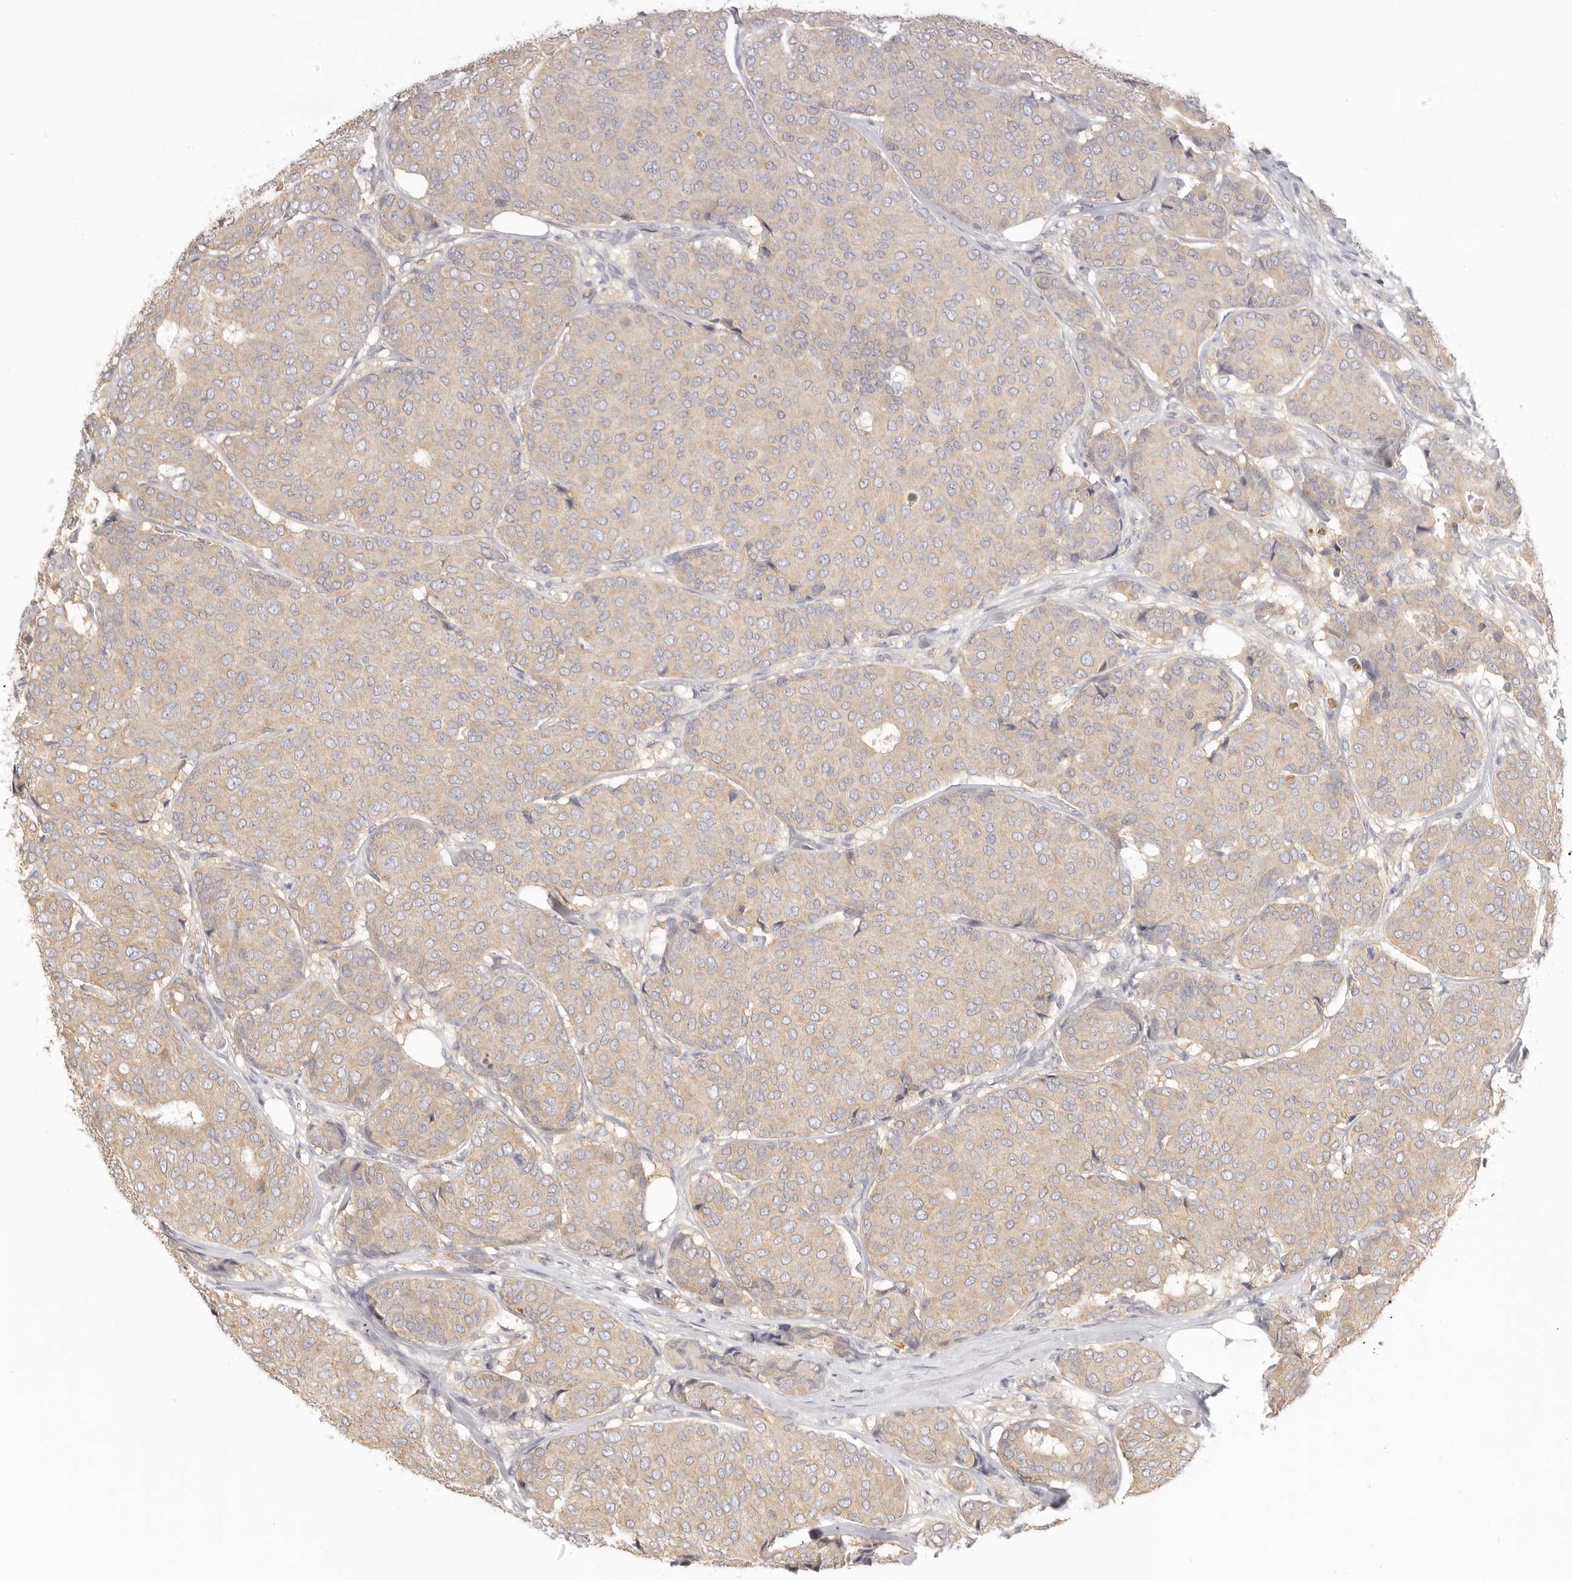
{"staining": {"intensity": "weak", "quantity": ">75%", "location": "cytoplasmic/membranous"}, "tissue": "breast cancer", "cell_type": "Tumor cells", "image_type": "cancer", "snomed": [{"axis": "morphology", "description": "Duct carcinoma"}, {"axis": "topography", "description": "Breast"}], "caption": "An immunohistochemistry histopathology image of tumor tissue is shown. Protein staining in brown shows weak cytoplasmic/membranous positivity in intraductal carcinoma (breast) within tumor cells. The staining is performed using DAB (3,3'-diaminobenzidine) brown chromogen to label protein expression. The nuclei are counter-stained blue using hematoxylin.", "gene": "AHDC1", "patient": {"sex": "female", "age": 75}}